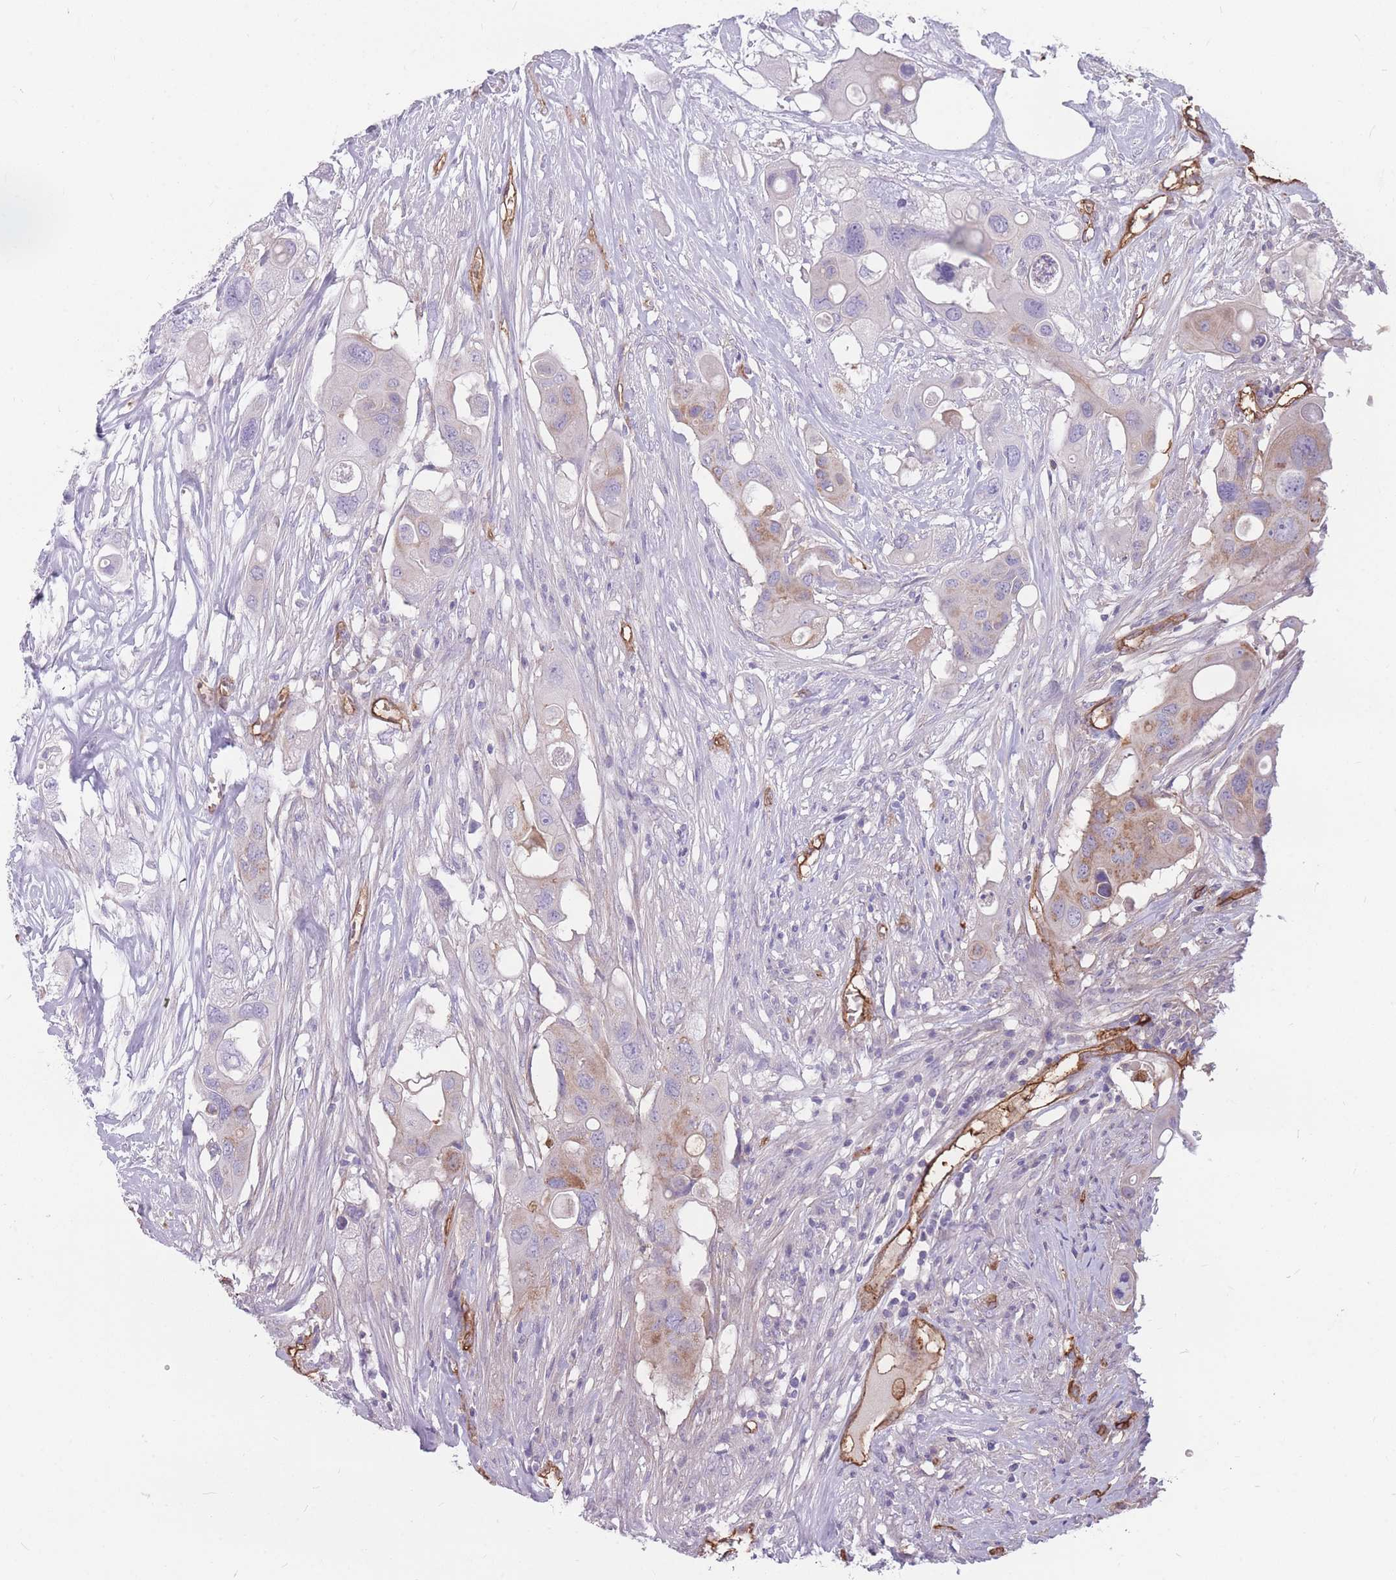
{"staining": {"intensity": "weak", "quantity": "25%-75%", "location": "cytoplasmic/membranous"}, "tissue": "colorectal cancer", "cell_type": "Tumor cells", "image_type": "cancer", "snomed": [{"axis": "morphology", "description": "Adenocarcinoma, NOS"}, {"axis": "topography", "description": "Colon"}], "caption": "Colorectal adenocarcinoma stained with DAB (3,3'-diaminobenzidine) immunohistochemistry (IHC) demonstrates low levels of weak cytoplasmic/membranous expression in approximately 25%-75% of tumor cells. The protein of interest is stained brown, and the nuclei are stained in blue (DAB IHC with brightfield microscopy, high magnification).", "gene": "GNA11", "patient": {"sex": "male", "age": 77}}